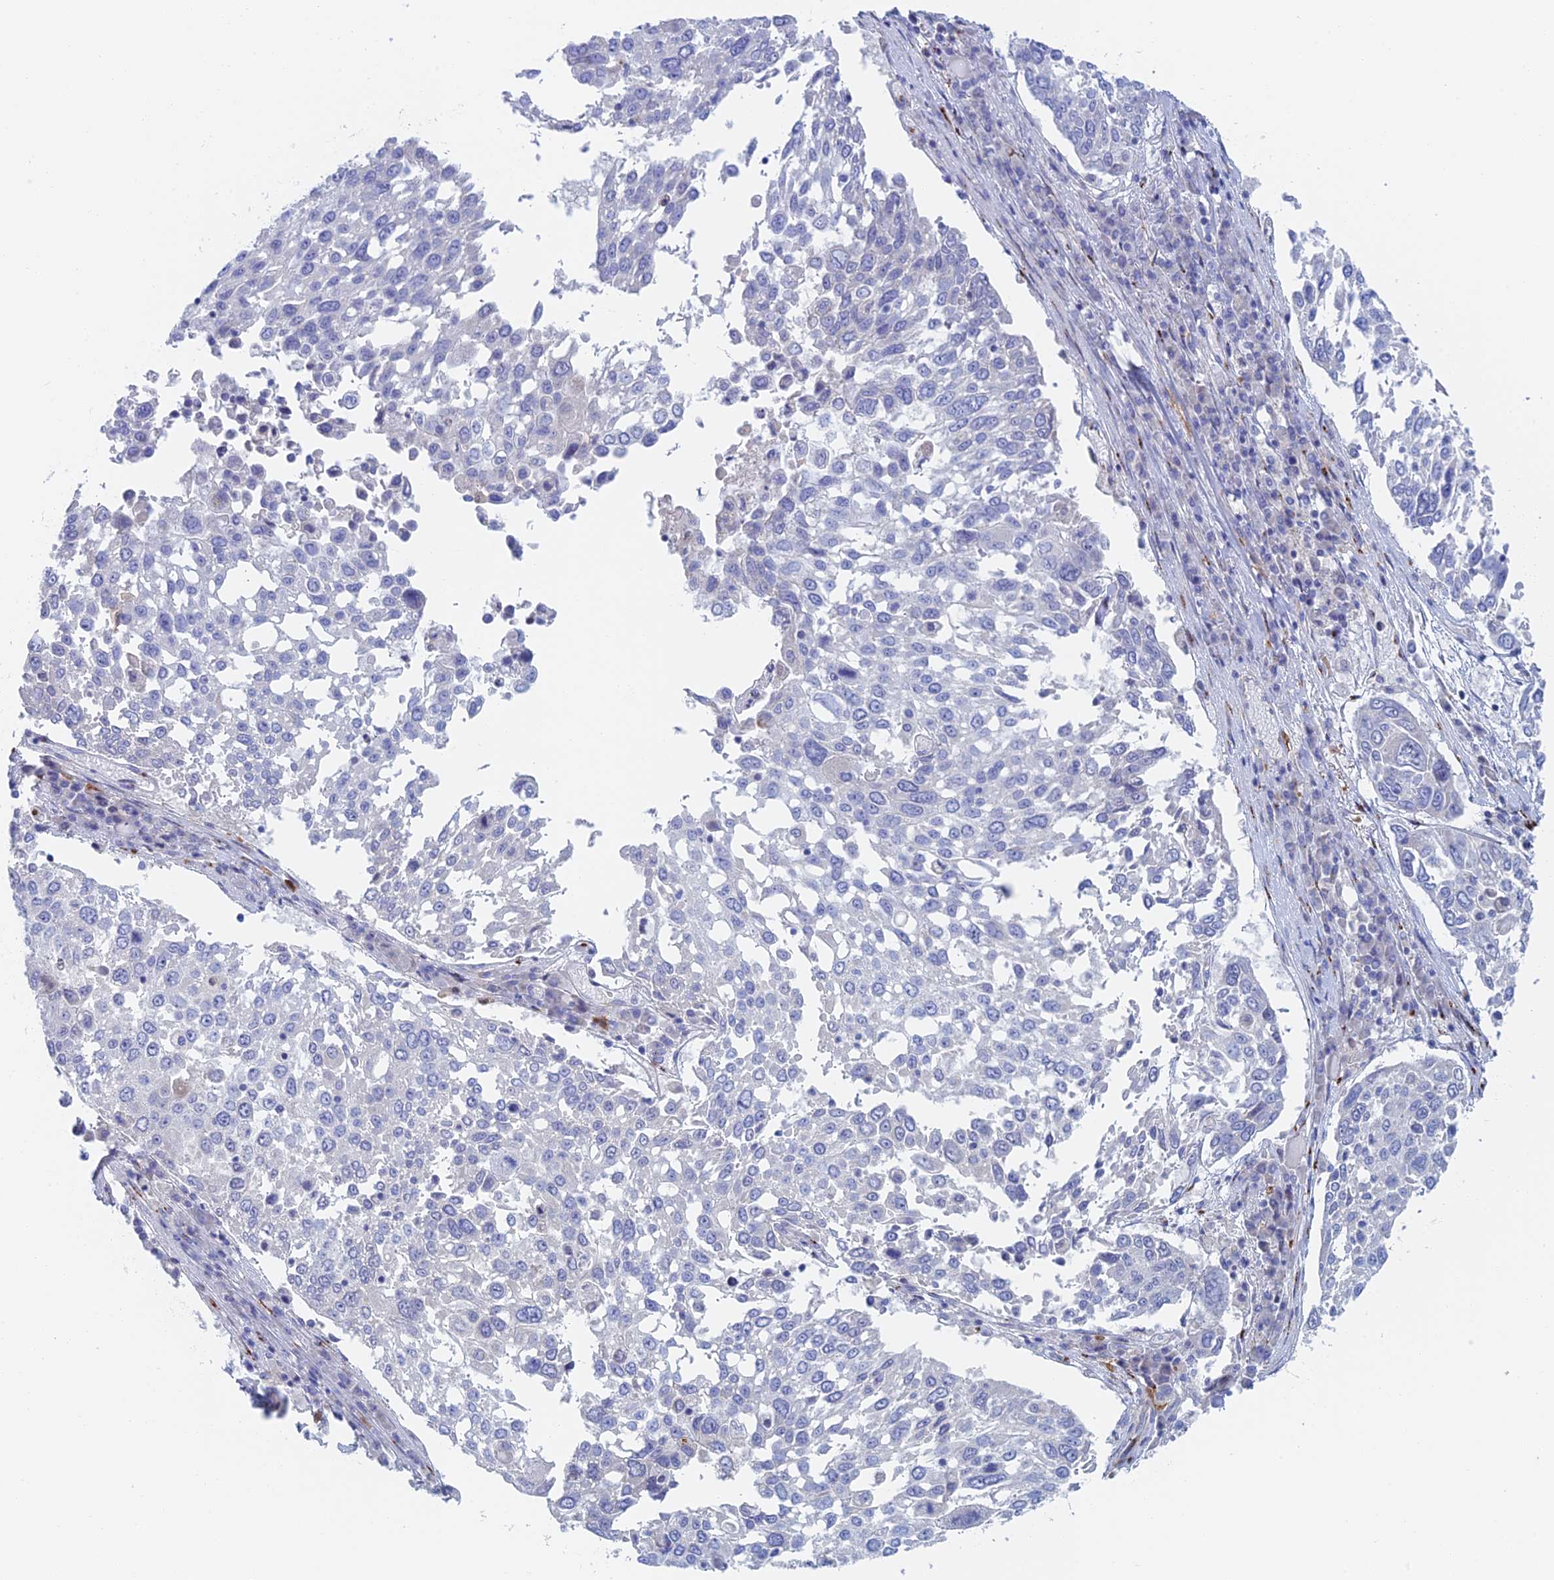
{"staining": {"intensity": "negative", "quantity": "none", "location": "none"}, "tissue": "lung cancer", "cell_type": "Tumor cells", "image_type": "cancer", "snomed": [{"axis": "morphology", "description": "Squamous cell carcinoma, NOS"}, {"axis": "topography", "description": "Lung"}], "caption": "The image shows no significant staining in tumor cells of lung cancer. The staining was performed using DAB to visualize the protein expression in brown, while the nuclei were stained in blue with hematoxylin (Magnification: 20x).", "gene": "SLC24A3", "patient": {"sex": "male", "age": 65}}